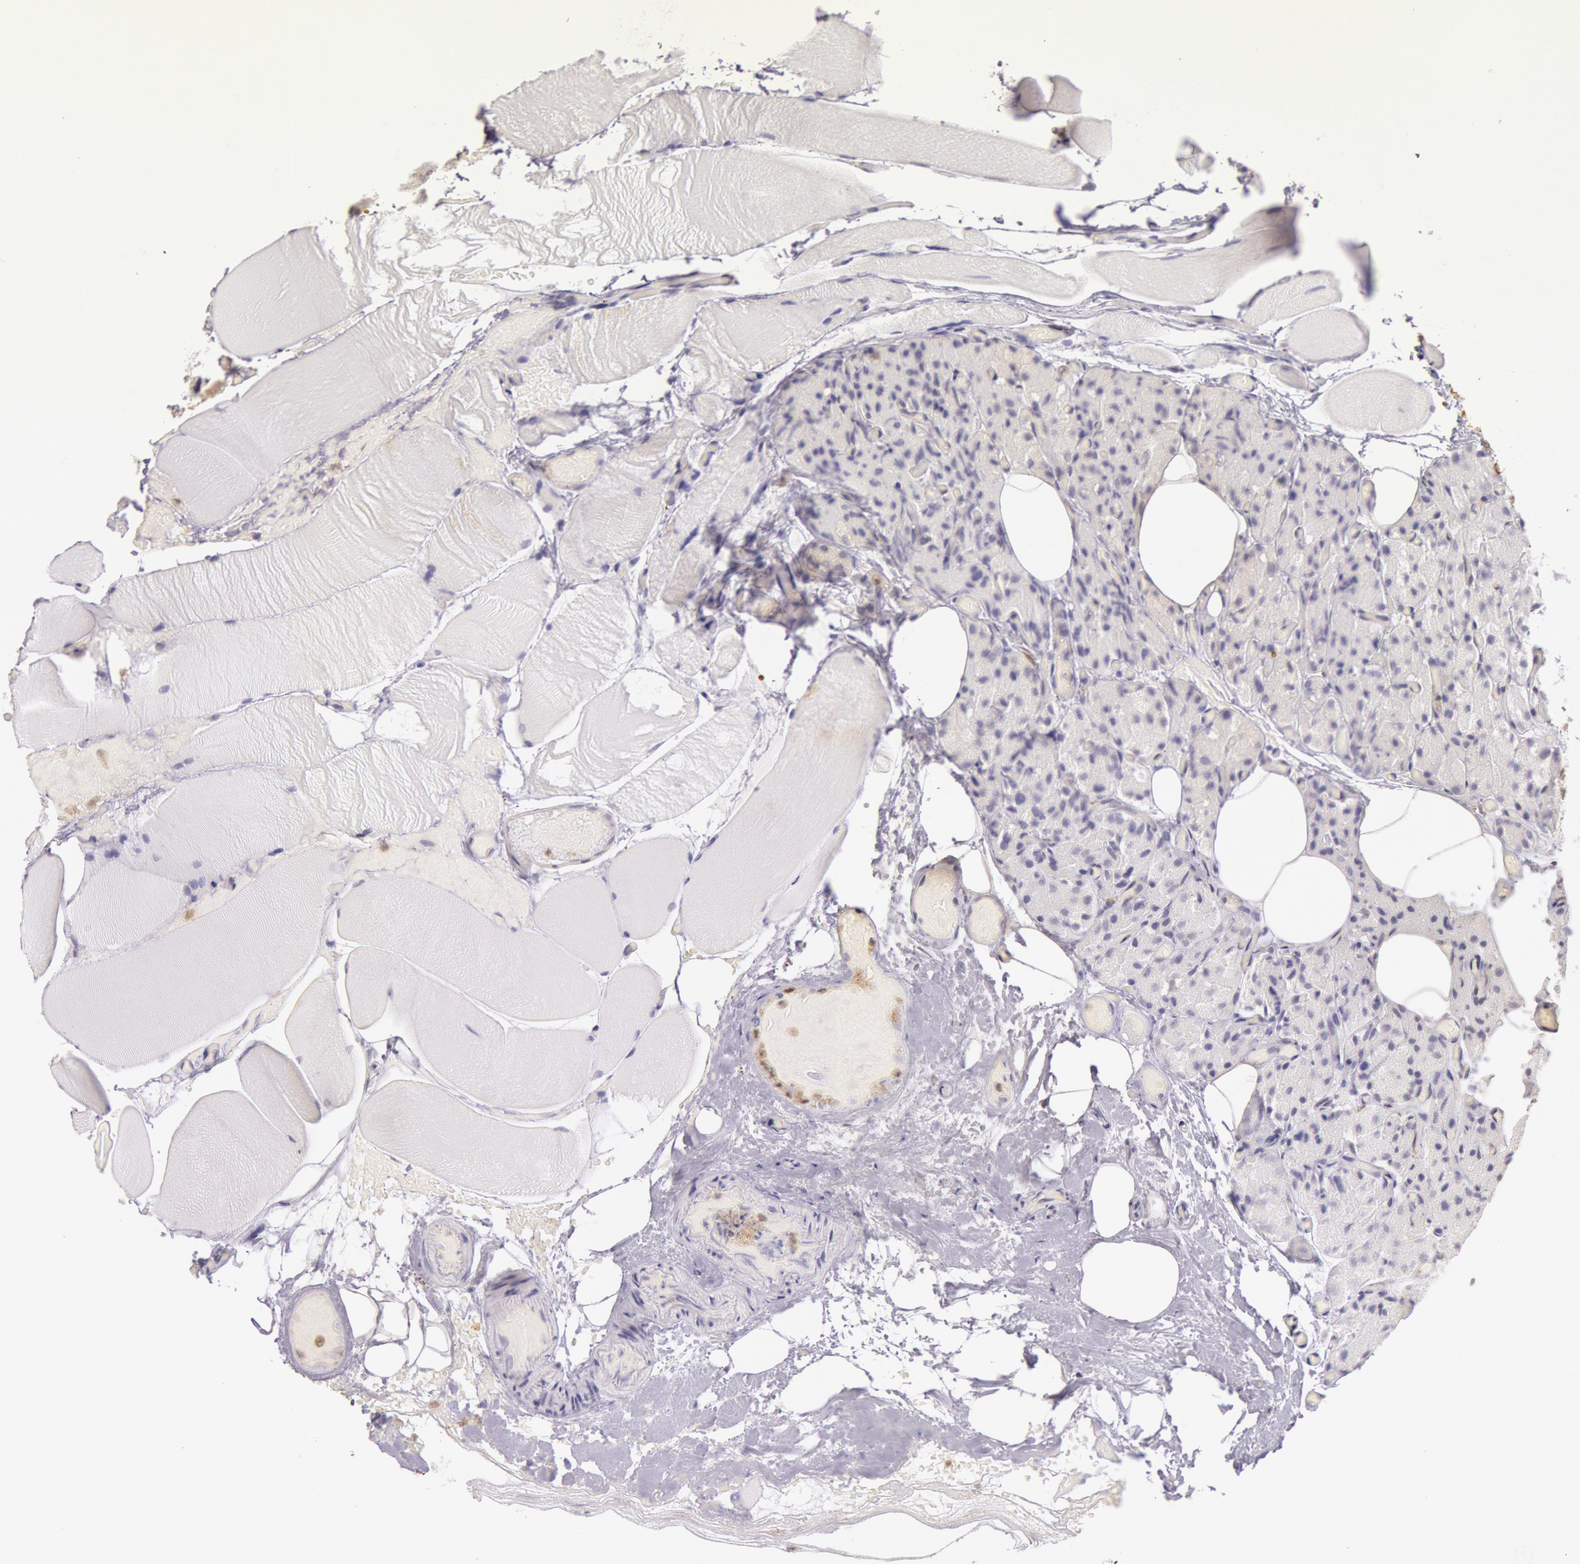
{"staining": {"intensity": "negative", "quantity": "none", "location": "none"}, "tissue": "parathyroid gland", "cell_type": "Glandular cells", "image_type": "normal", "snomed": [{"axis": "morphology", "description": "Normal tissue, NOS"}, {"axis": "topography", "description": "Skeletal muscle"}, {"axis": "topography", "description": "Parathyroid gland"}], "caption": "A high-resolution photomicrograph shows IHC staining of normal parathyroid gland, which demonstrates no significant staining in glandular cells. (DAB (3,3'-diaminobenzidine) immunohistochemistry (IHC), high magnification).", "gene": "HIF1A", "patient": {"sex": "female", "age": 37}}